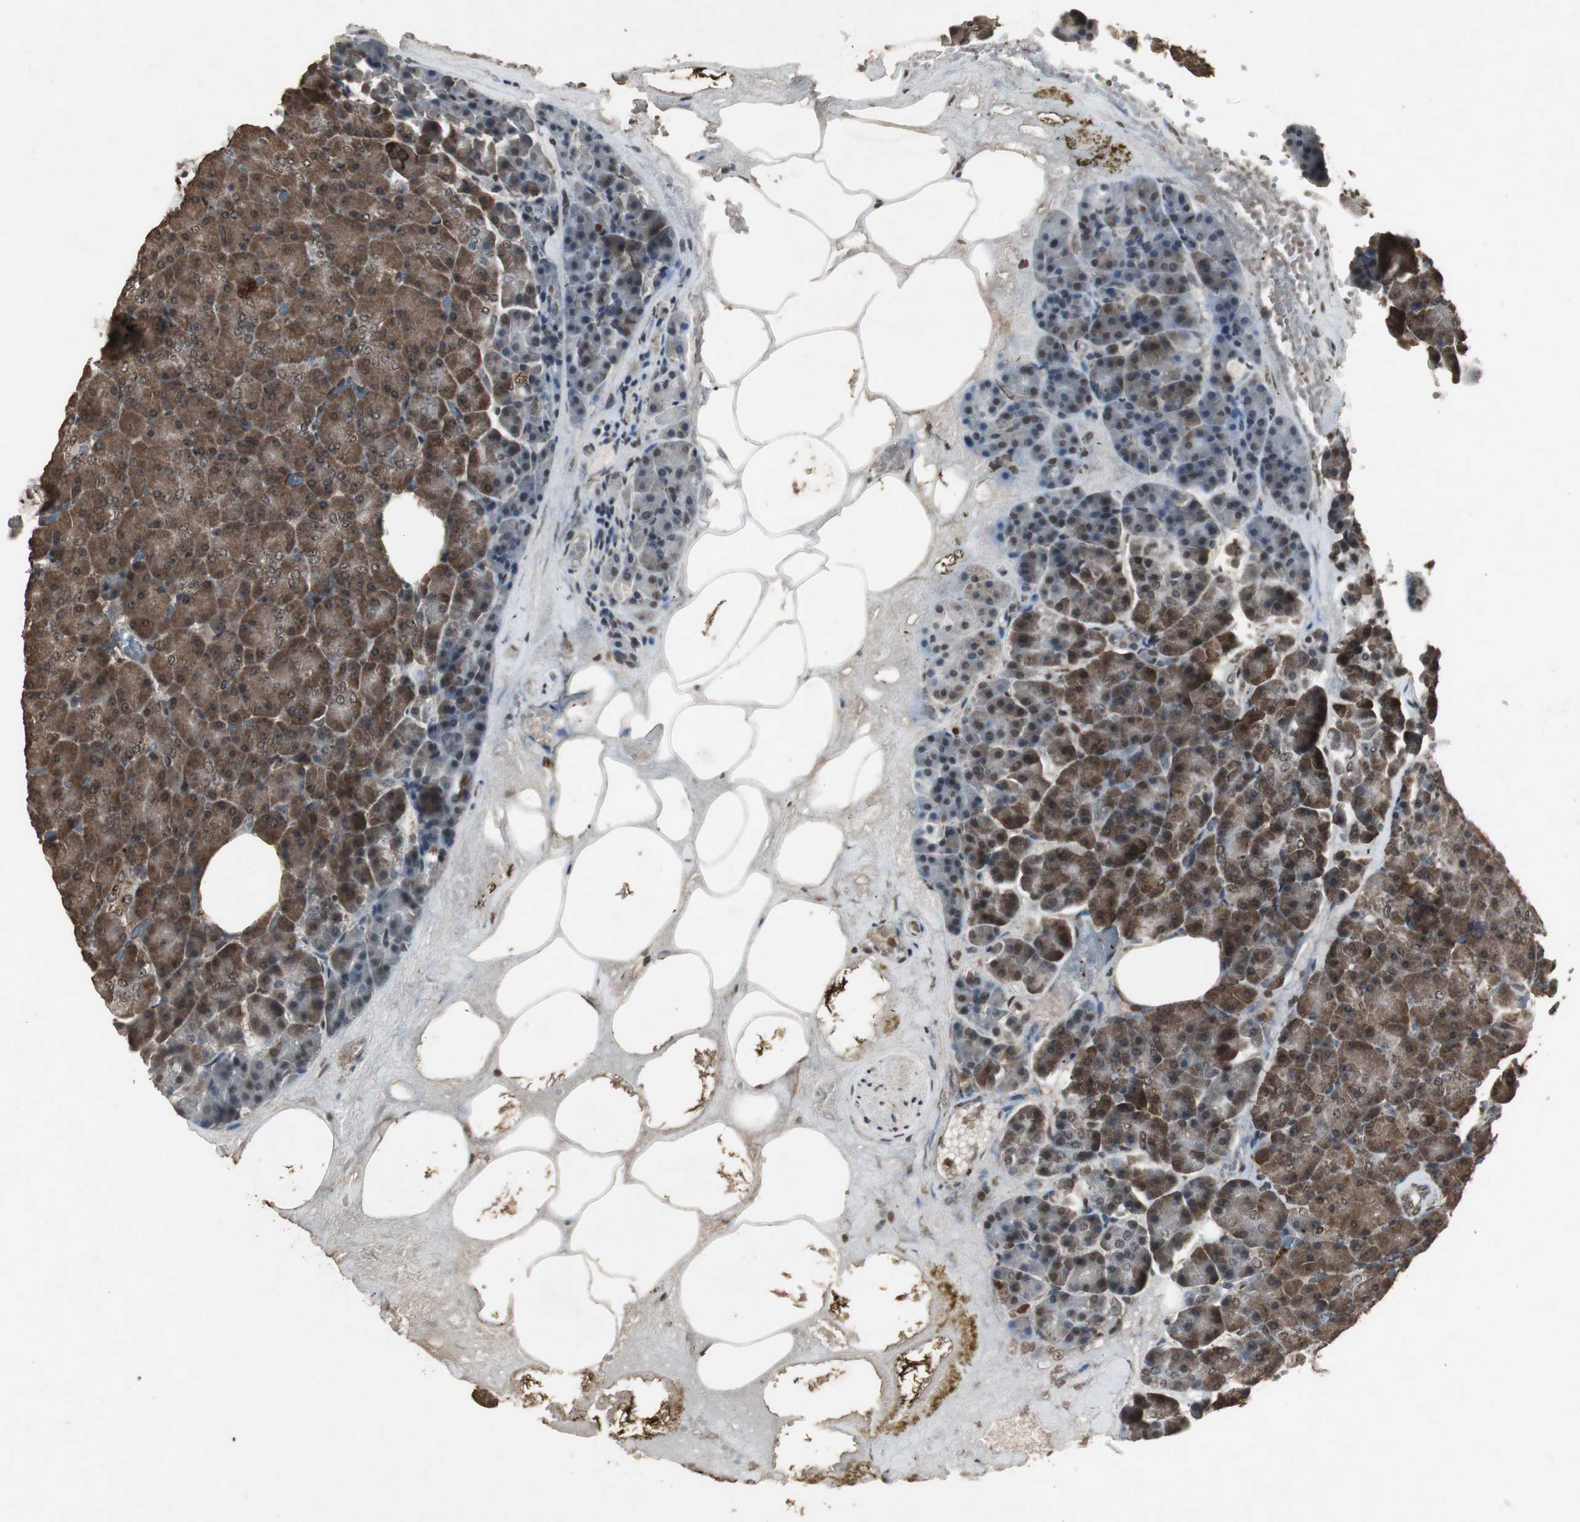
{"staining": {"intensity": "strong", "quantity": ">75%", "location": "cytoplasmic/membranous,nuclear"}, "tissue": "pancreas", "cell_type": "Exocrine glandular cells", "image_type": "normal", "snomed": [{"axis": "morphology", "description": "Normal tissue, NOS"}, {"axis": "topography", "description": "Pancreas"}], "caption": "High-power microscopy captured an immunohistochemistry (IHC) histopathology image of unremarkable pancreas, revealing strong cytoplasmic/membranous,nuclear expression in approximately >75% of exocrine glandular cells. Using DAB (3,3'-diaminobenzidine) (brown) and hematoxylin (blue) stains, captured at high magnification using brightfield microscopy.", "gene": "EMX1", "patient": {"sex": "female", "age": 35}}